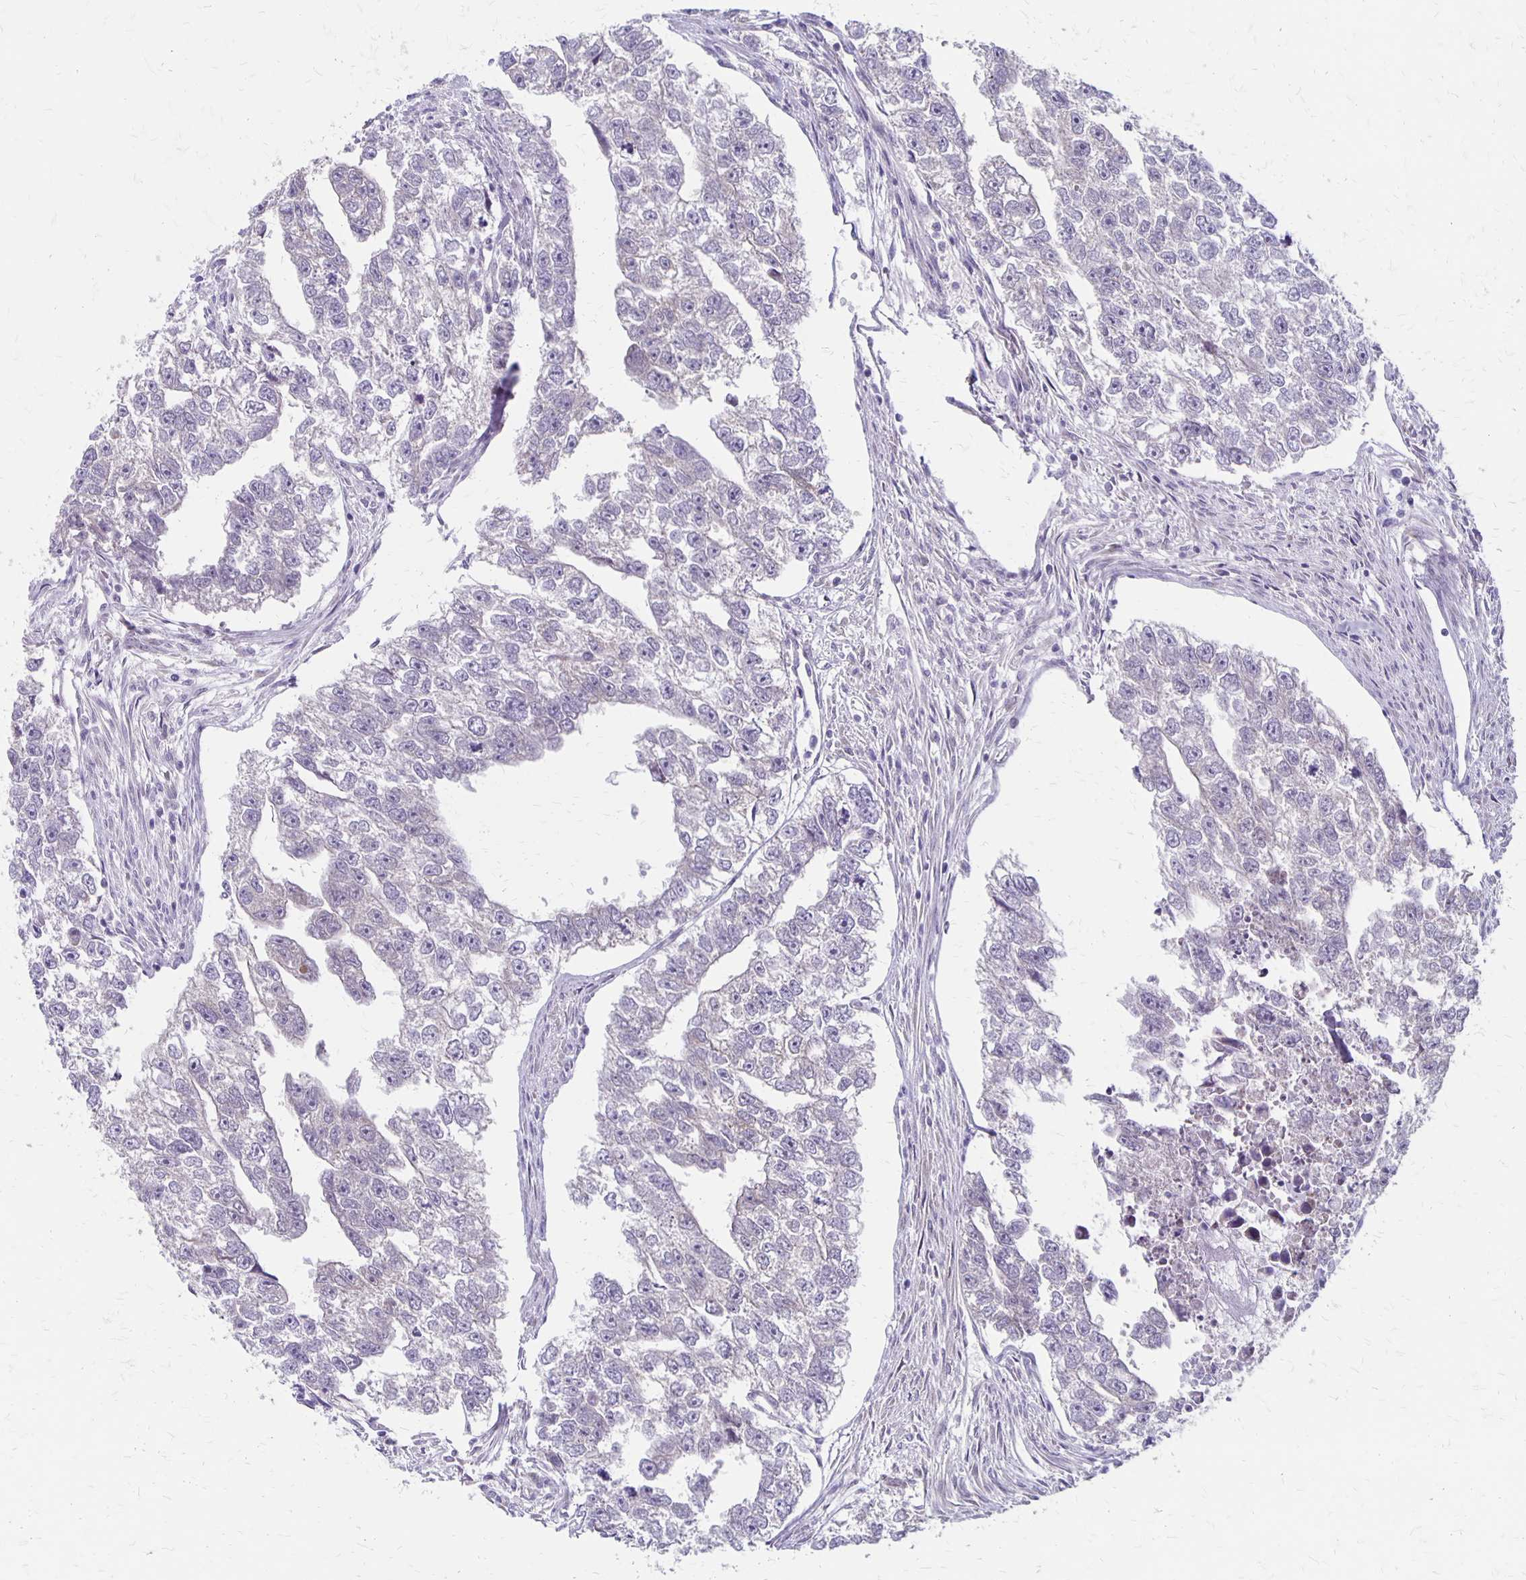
{"staining": {"intensity": "negative", "quantity": "none", "location": "none"}, "tissue": "testis cancer", "cell_type": "Tumor cells", "image_type": "cancer", "snomed": [{"axis": "morphology", "description": "Carcinoma, Embryonal, NOS"}, {"axis": "morphology", "description": "Teratoma, malignant, NOS"}, {"axis": "topography", "description": "Testis"}], "caption": "Photomicrograph shows no protein expression in tumor cells of testis cancer tissue.", "gene": "HOMER1", "patient": {"sex": "male", "age": 44}}